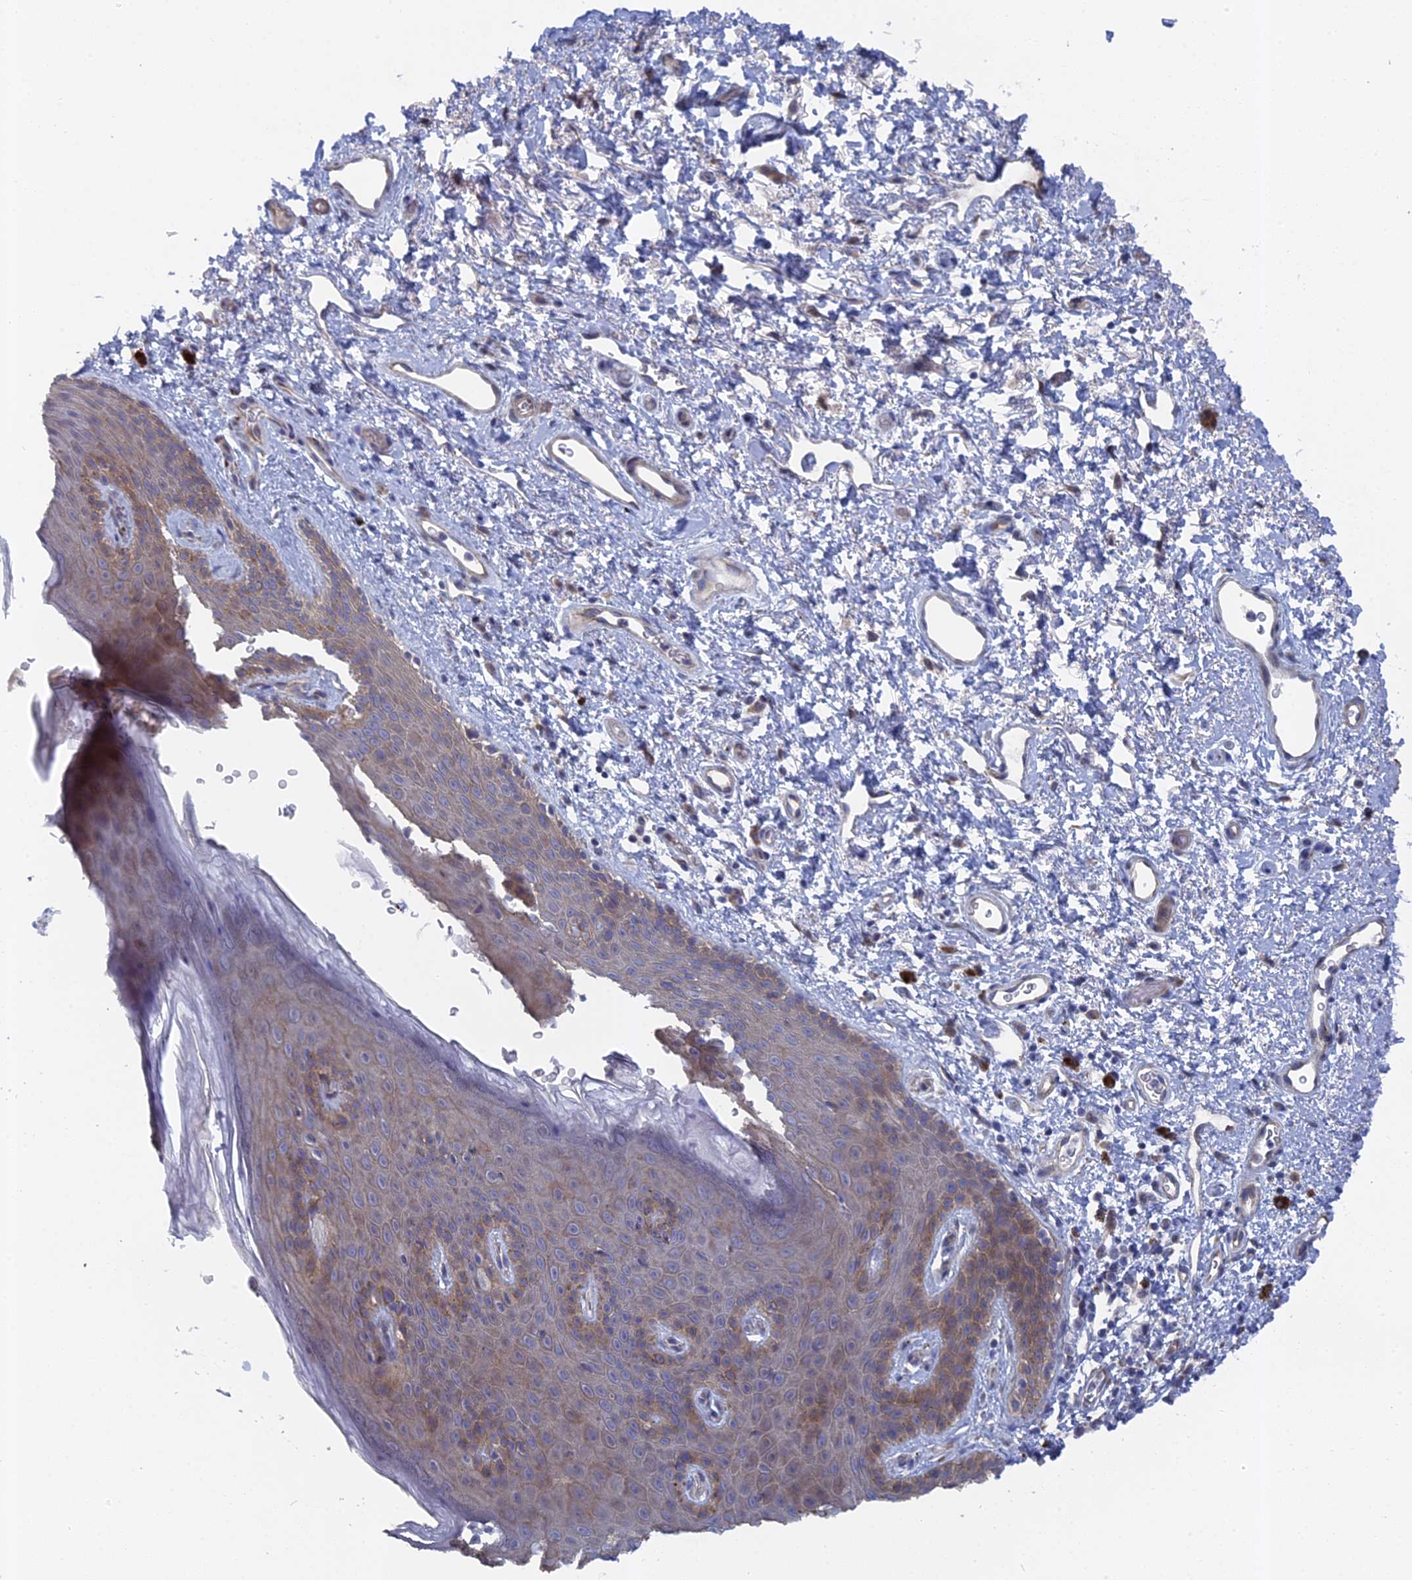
{"staining": {"intensity": "moderate", "quantity": "25%-75%", "location": "cytoplasmic/membranous"}, "tissue": "skin", "cell_type": "Epidermal cells", "image_type": "normal", "snomed": [{"axis": "morphology", "description": "Normal tissue, NOS"}, {"axis": "topography", "description": "Anal"}], "caption": "Protein staining of unremarkable skin displays moderate cytoplasmic/membranous expression in about 25%-75% of epidermal cells.", "gene": "TMEM161A", "patient": {"sex": "female", "age": 46}}